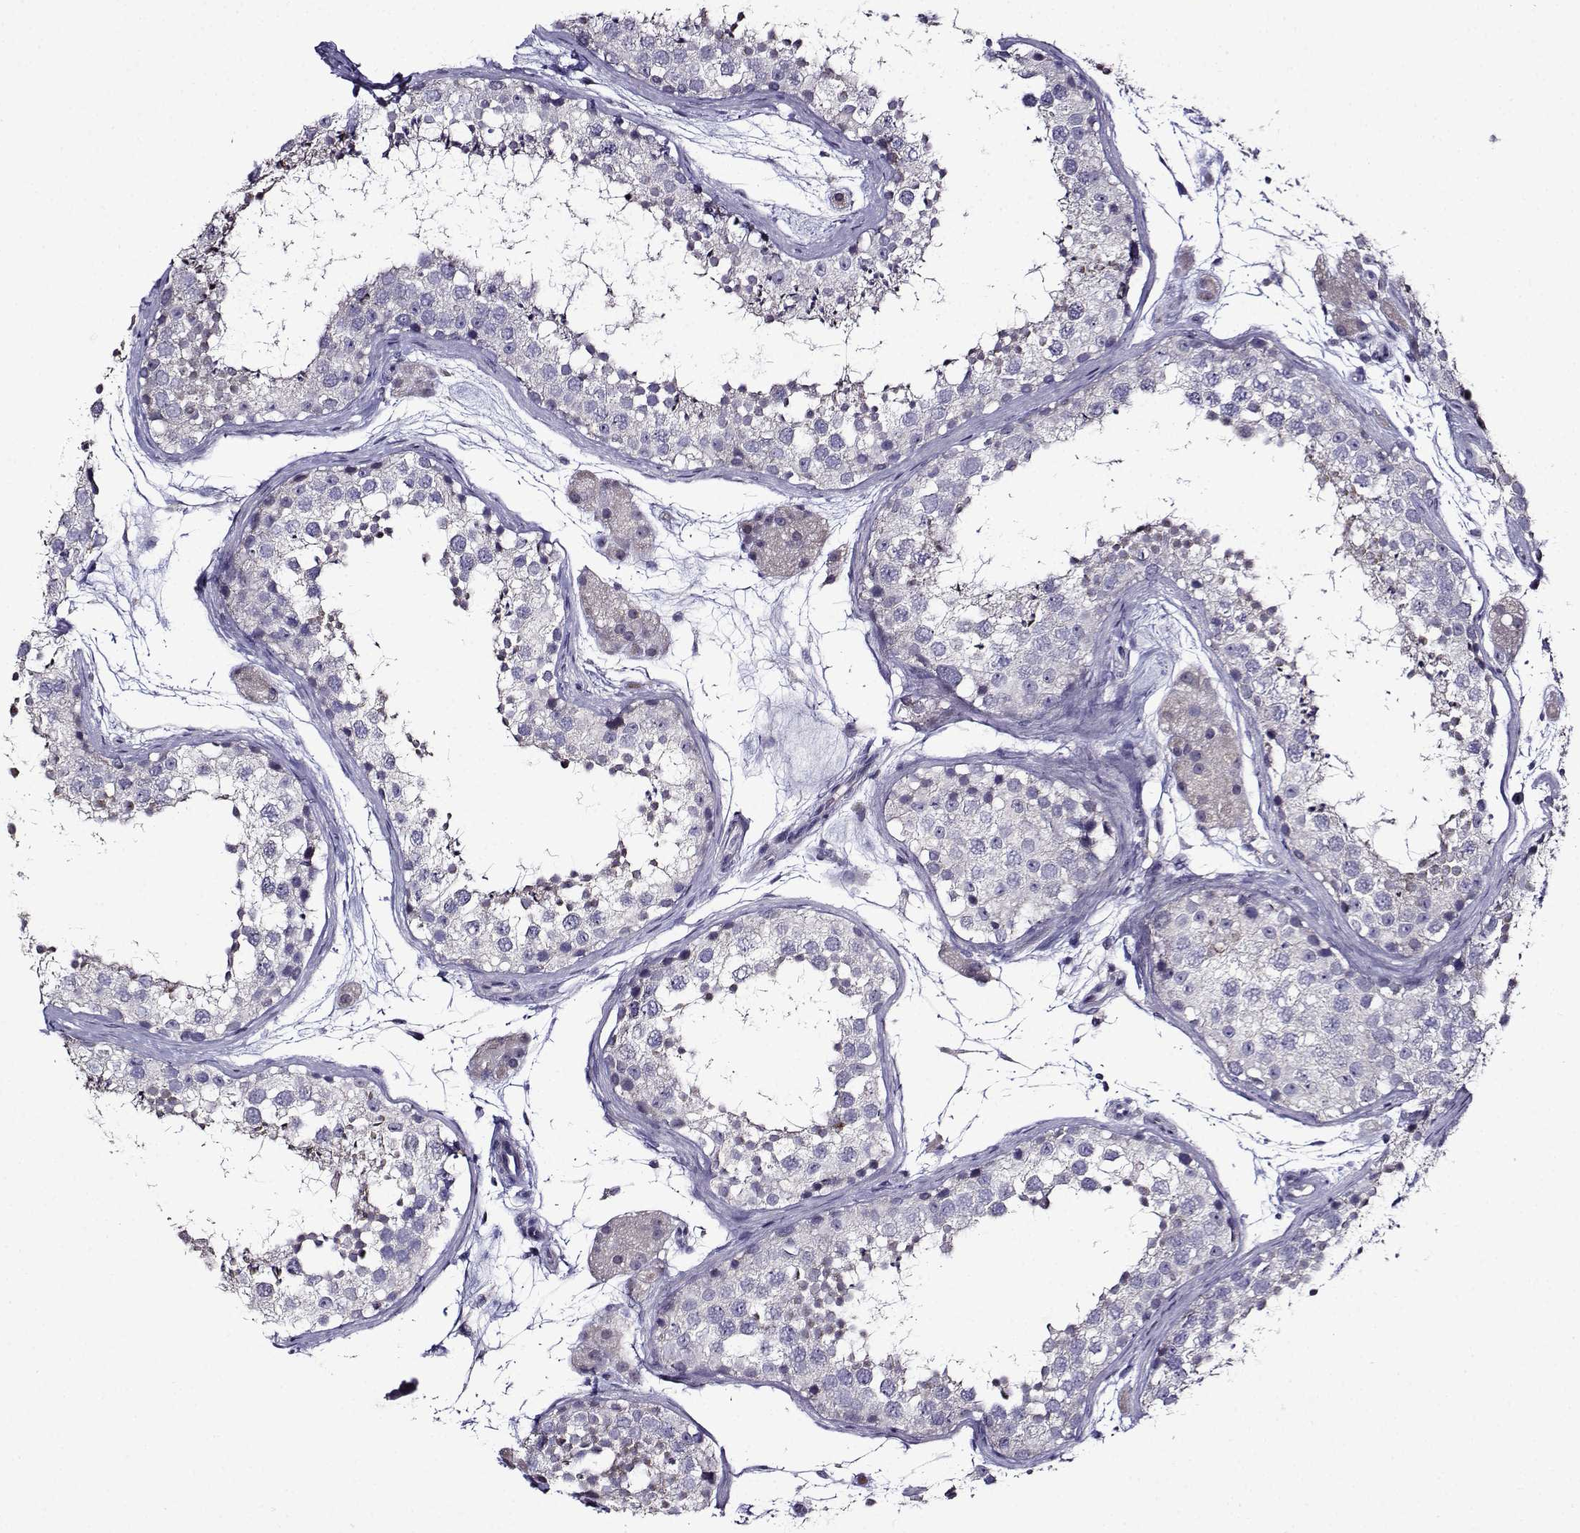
{"staining": {"intensity": "negative", "quantity": "none", "location": "none"}, "tissue": "testis", "cell_type": "Cells in seminiferous ducts", "image_type": "normal", "snomed": [{"axis": "morphology", "description": "Normal tissue, NOS"}, {"axis": "topography", "description": "Testis"}], "caption": "This is a histopathology image of immunohistochemistry (IHC) staining of unremarkable testis, which shows no staining in cells in seminiferous ducts.", "gene": "TMEM266", "patient": {"sex": "male", "age": 41}}